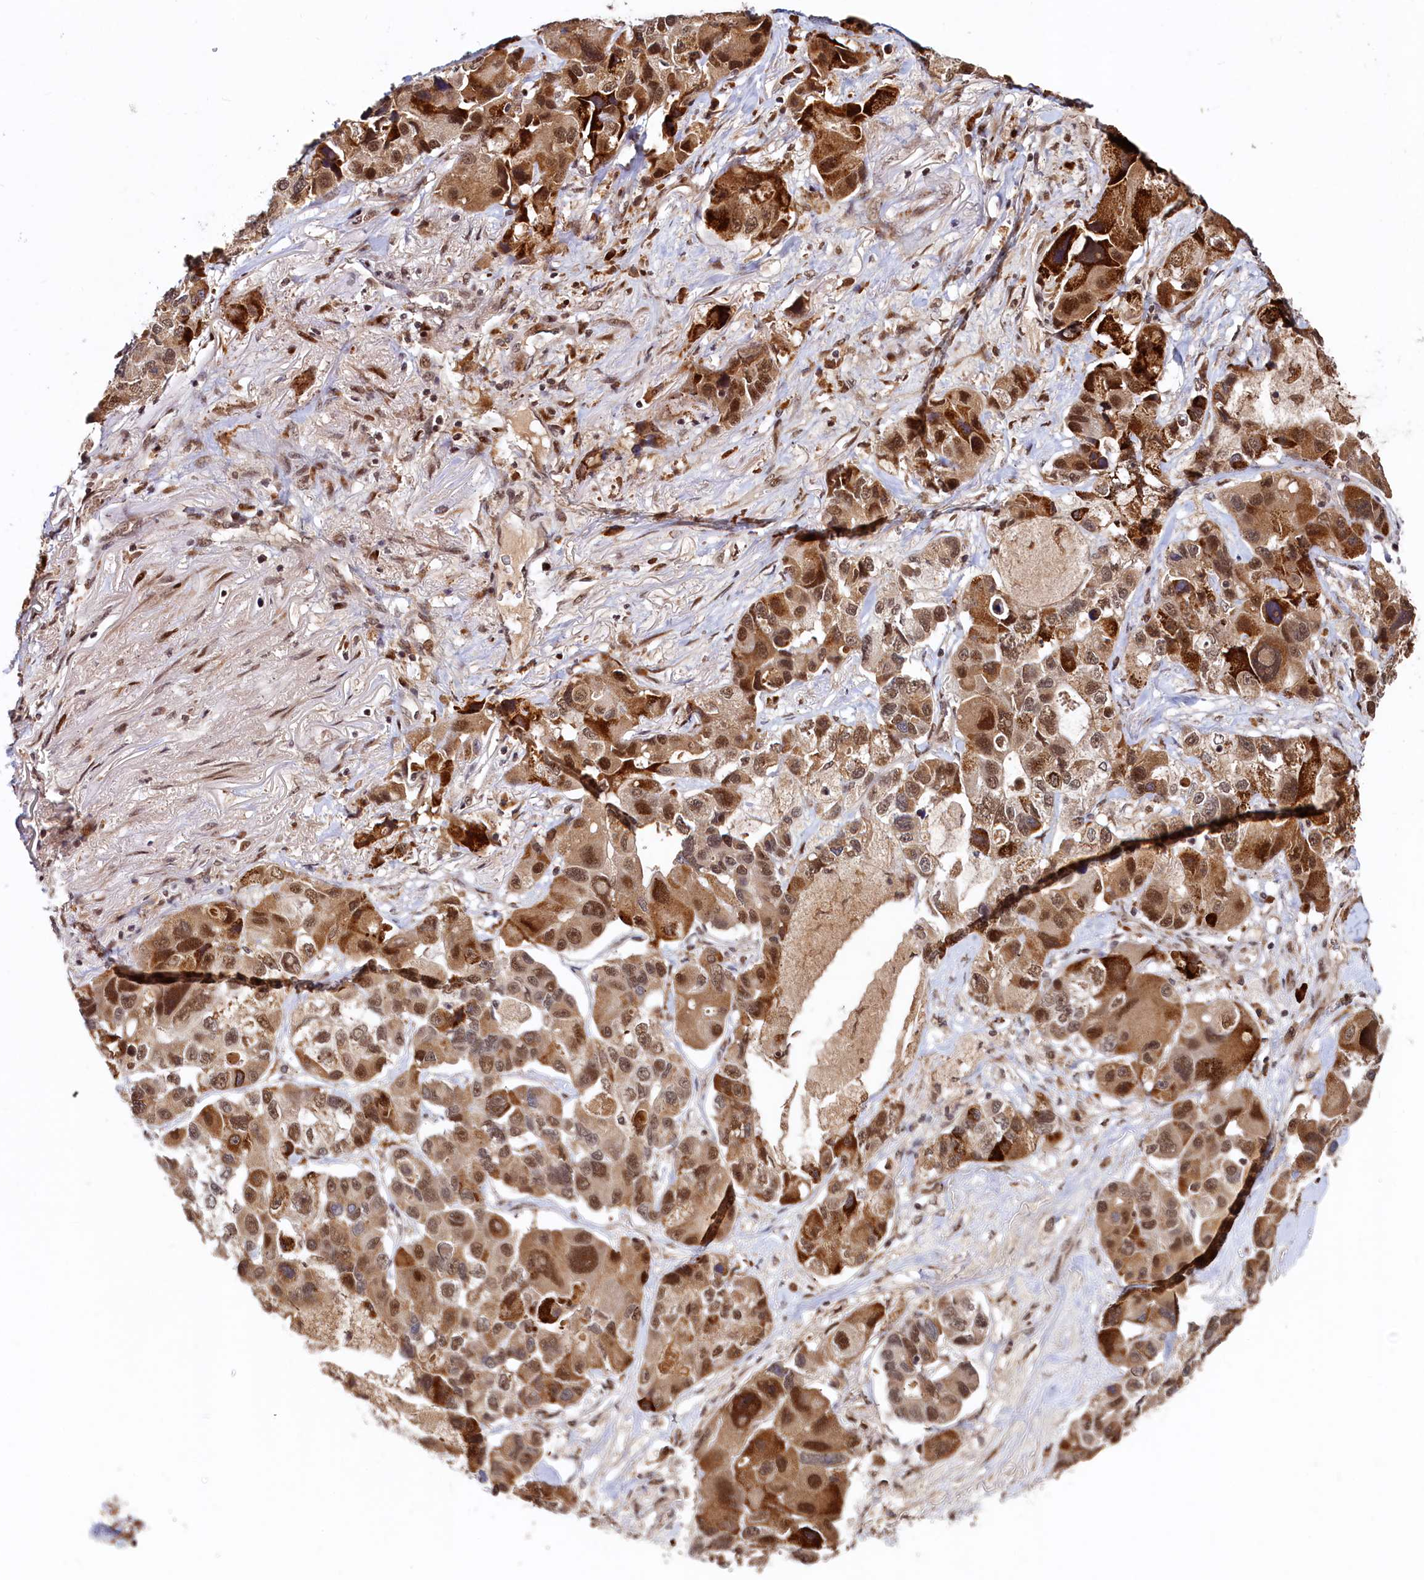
{"staining": {"intensity": "strong", "quantity": ">75%", "location": "cytoplasmic/membranous,nuclear"}, "tissue": "lung cancer", "cell_type": "Tumor cells", "image_type": "cancer", "snomed": [{"axis": "morphology", "description": "Adenocarcinoma, NOS"}, {"axis": "topography", "description": "Lung"}], "caption": "Tumor cells display strong cytoplasmic/membranous and nuclear staining in about >75% of cells in lung cancer.", "gene": "TRAPPC4", "patient": {"sex": "female", "age": 54}}